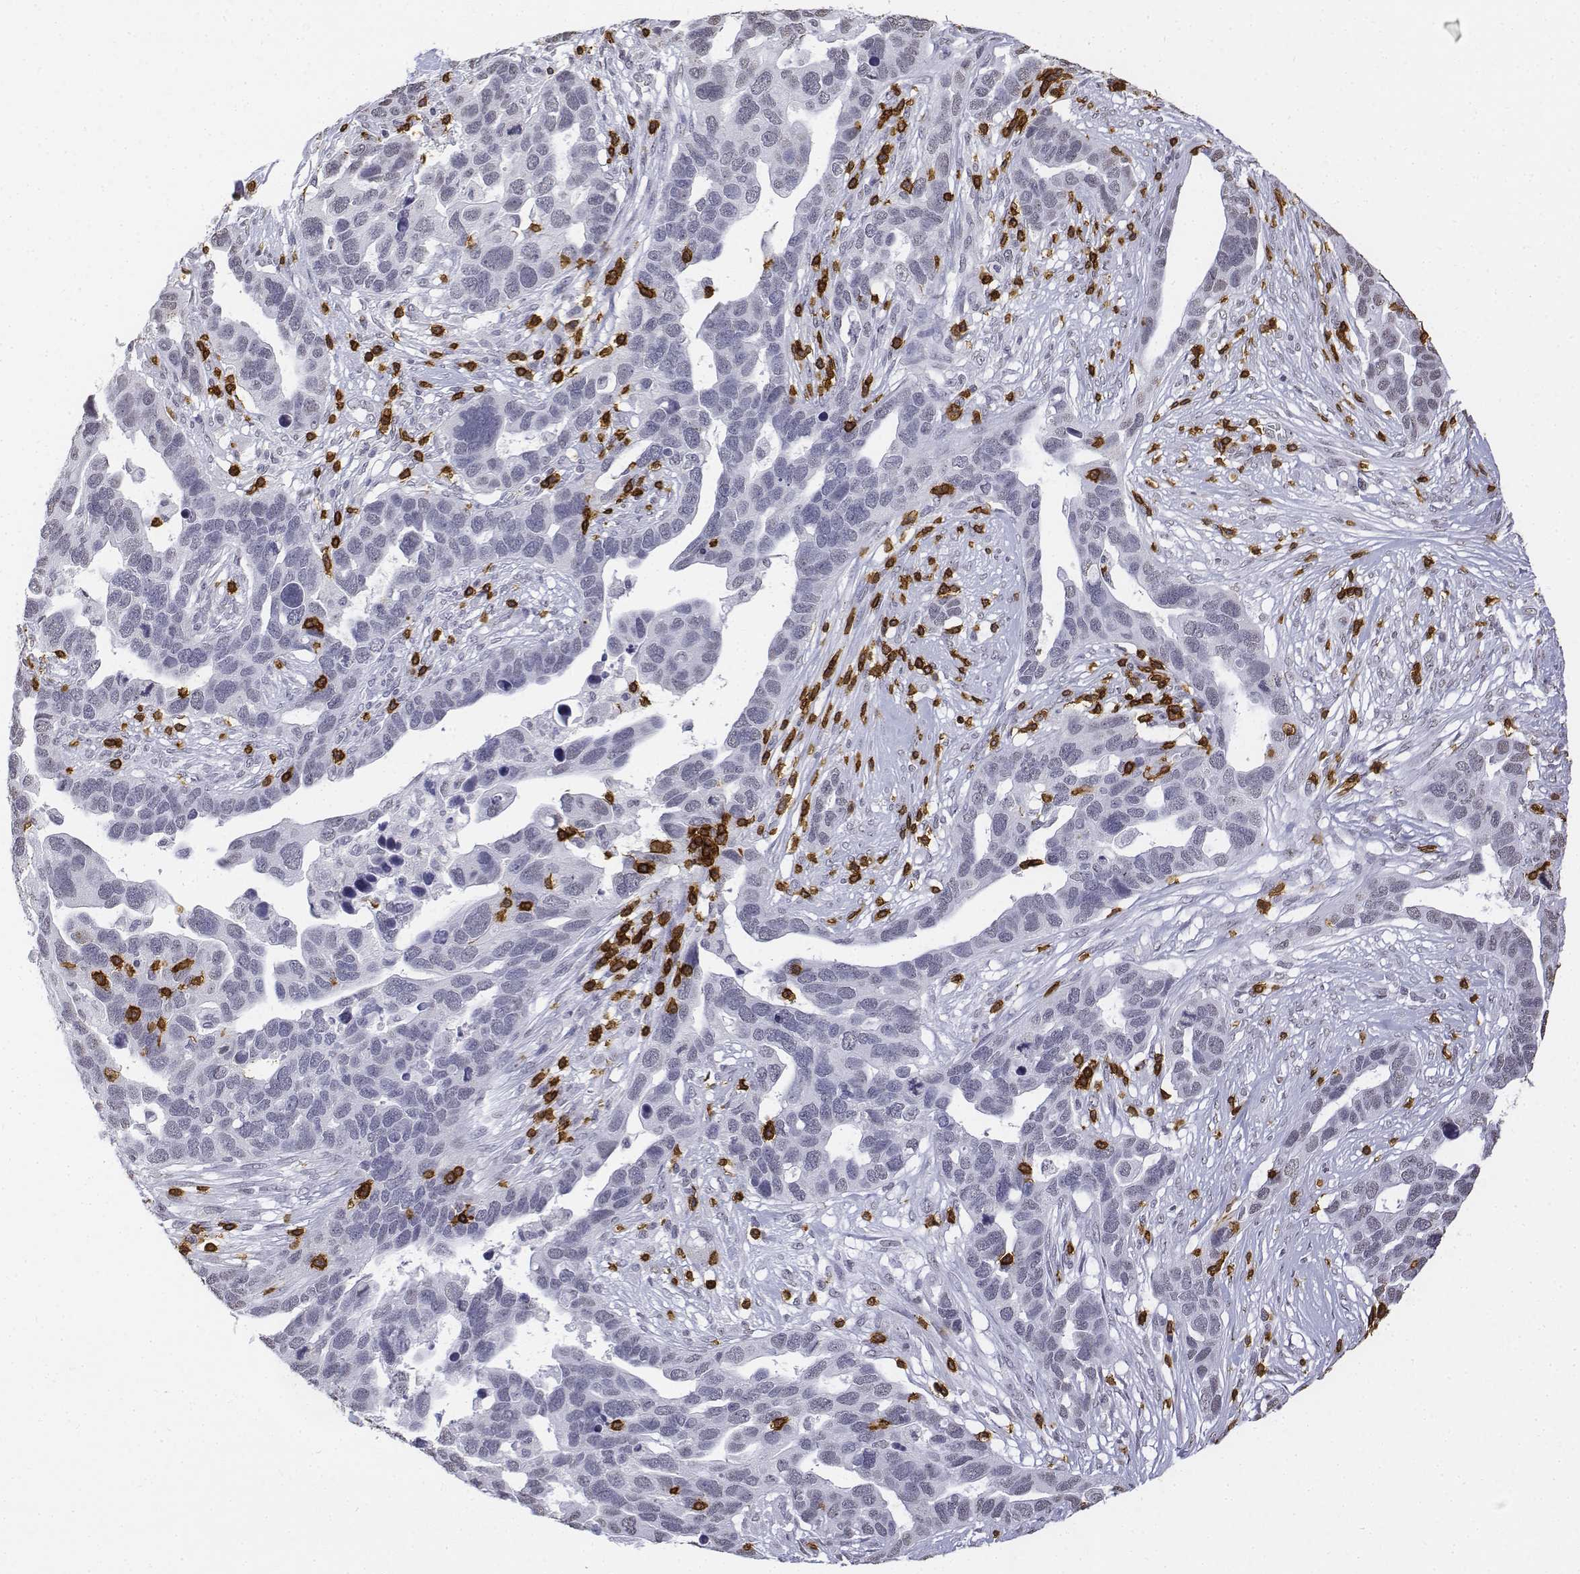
{"staining": {"intensity": "negative", "quantity": "none", "location": "none"}, "tissue": "ovarian cancer", "cell_type": "Tumor cells", "image_type": "cancer", "snomed": [{"axis": "morphology", "description": "Cystadenocarcinoma, serous, NOS"}, {"axis": "topography", "description": "Ovary"}], "caption": "Tumor cells are negative for brown protein staining in serous cystadenocarcinoma (ovarian).", "gene": "CD3E", "patient": {"sex": "female", "age": 54}}